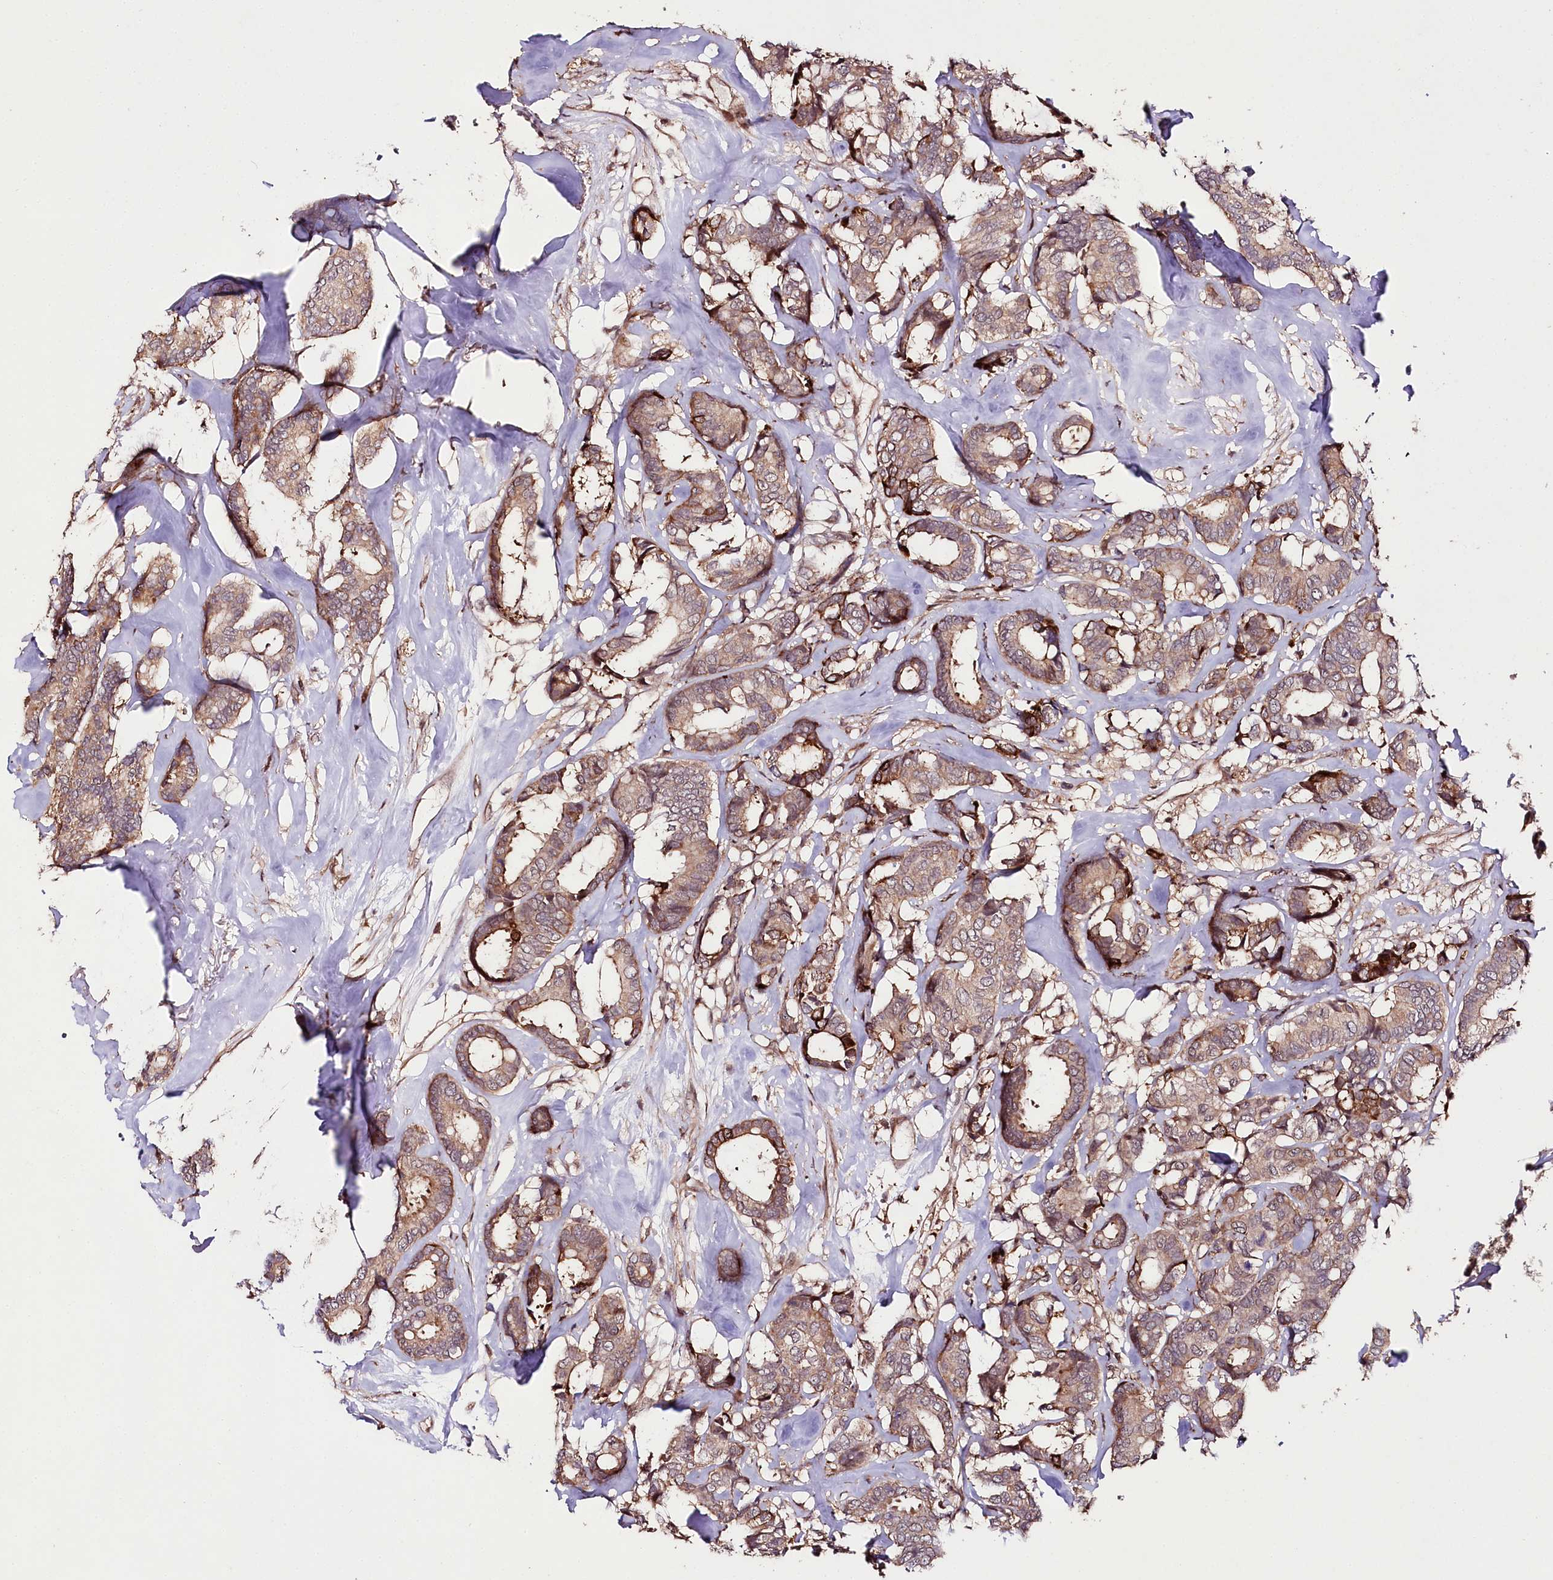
{"staining": {"intensity": "moderate", "quantity": "25%-75%", "location": "cytoplasmic/membranous"}, "tissue": "breast cancer", "cell_type": "Tumor cells", "image_type": "cancer", "snomed": [{"axis": "morphology", "description": "Duct carcinoma"}, {"axis": "topography", "description": "Breast"}], "caption": "Immunohistochemical staining of breast intraductal carcinoma exhibits moderate cytoplasmic/membranous protein staining in approximately 25%-75% of tumor cells.", "gene": "PHLDB1", "patient": {"sex": "female", "age": 87}}